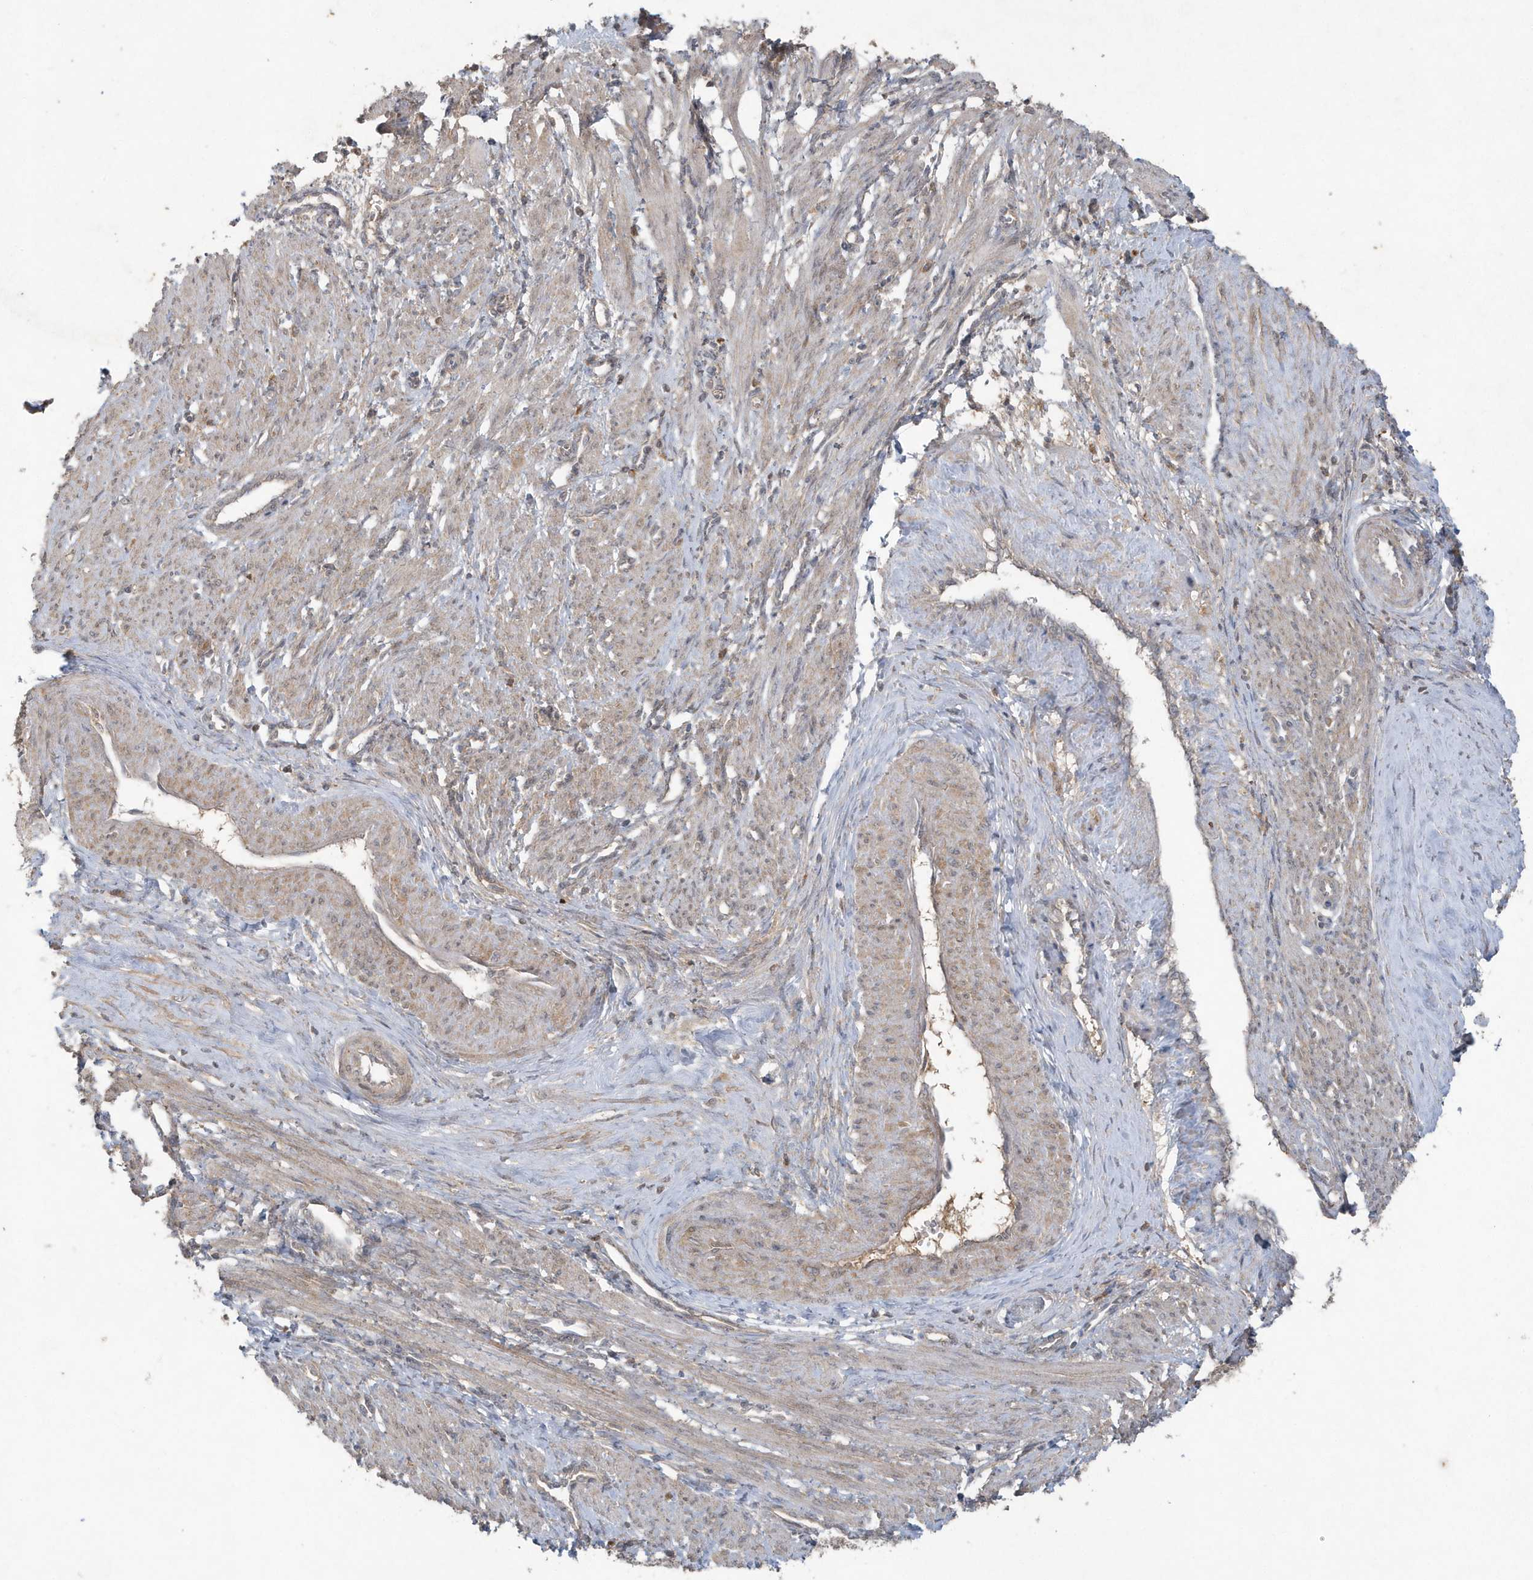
{"staining": {"intensity": "negative", "quantity": "none", "location": "none"}, "tissue": "smooth muscle", "cell_type": "Smooth muscle cells", "image_type": "normal", "snomed": [{"axis": "morphology", "description": "Normal tissue, NOS"}, {"axis": "topography", "description": "Endometrium"}], "caption": "There is no significant positivity in smooth muscle cells of smooth muscle. (DAB immunohistochemistry (IHC), high magnification).", "gene": "C1RL", "patient": {"sex": "female", "age": 33}}